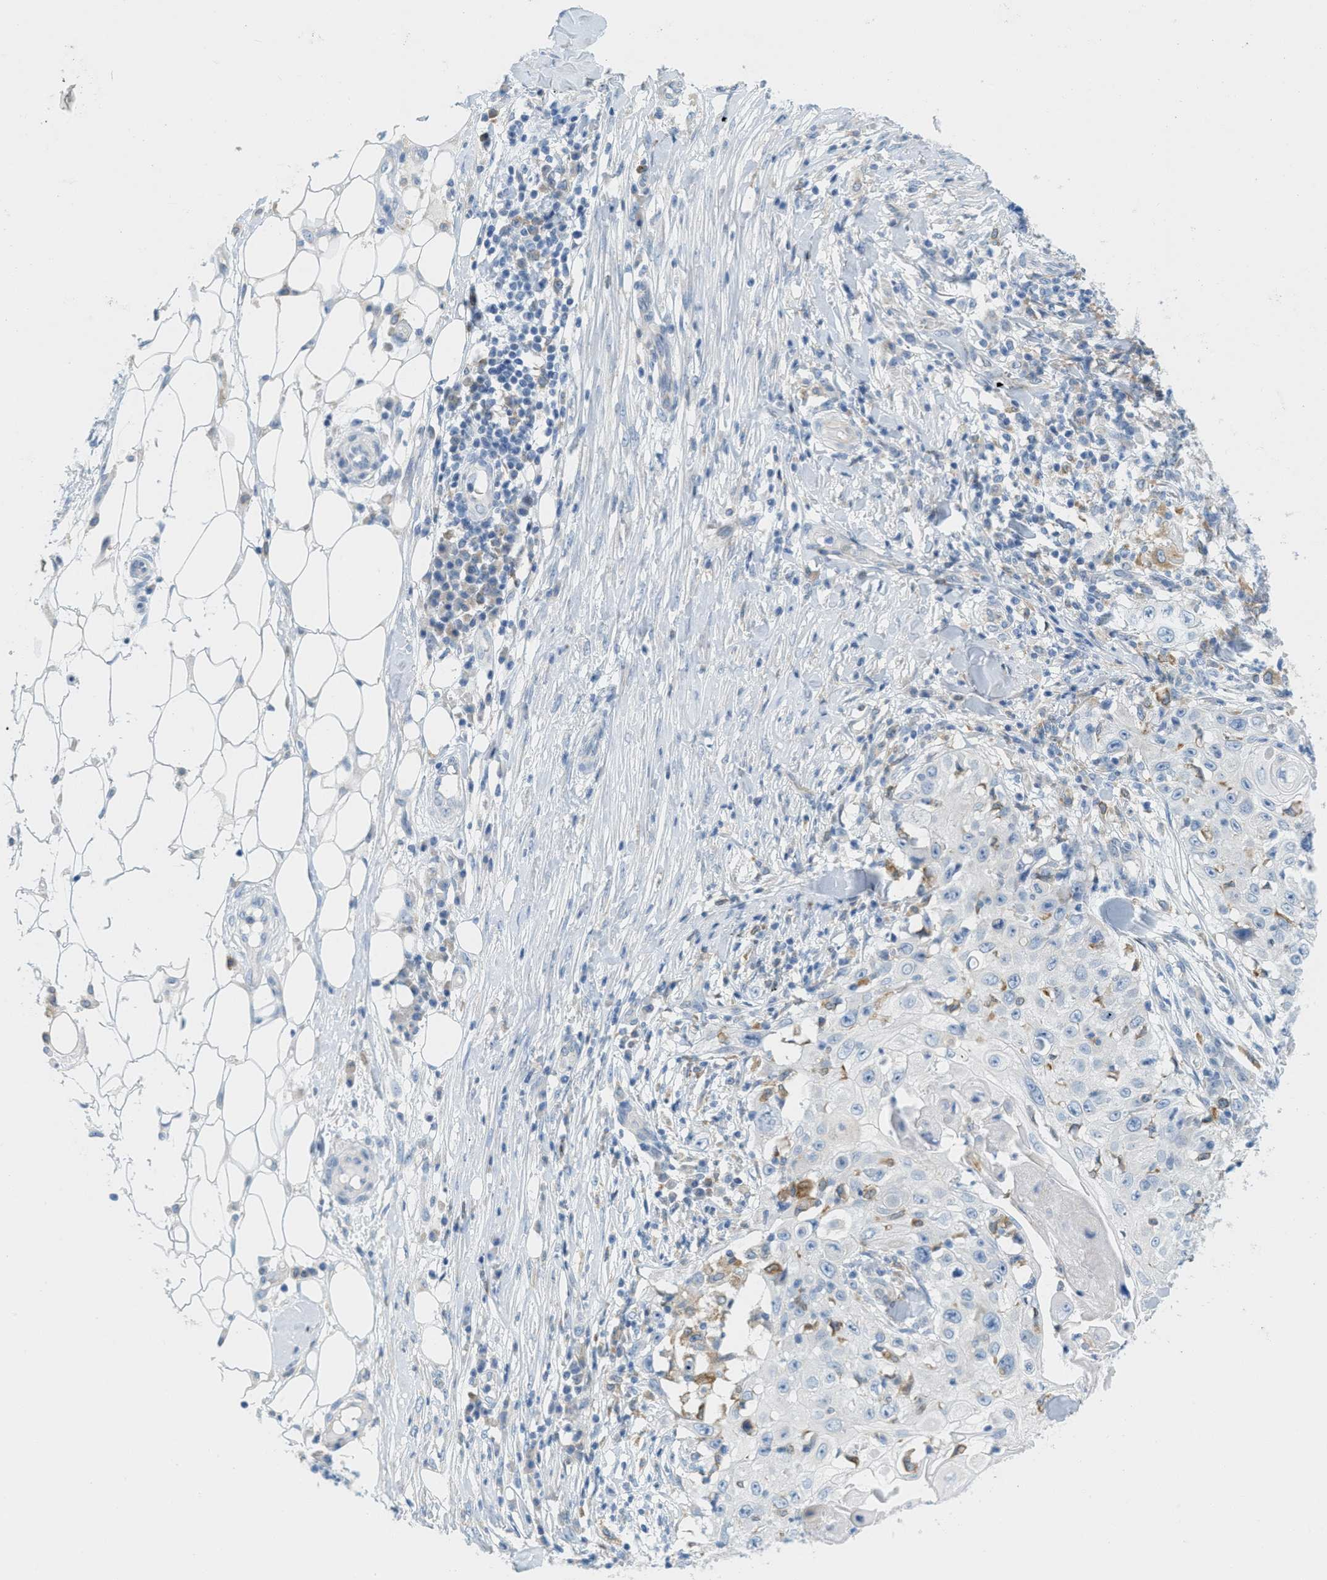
{"staining": {"intensity": "negative", "quantity": "none", "location": "none"}, "tissue": "skin cancer", "cell_type": "Tumor cells", "image_type": "cancer", "snomed": [{"axis": "morphology", "description": "Squamous cell carcinoma, NOS"}, {"axis": "topography", "description": "Skin"}], "caption": "Immunohistochemical staining of skin squamous cell carcinoma reveals no significant positivity in tumor cells.", "gene": "TEX264", "patient": {"sex": "male", "age": 86}}